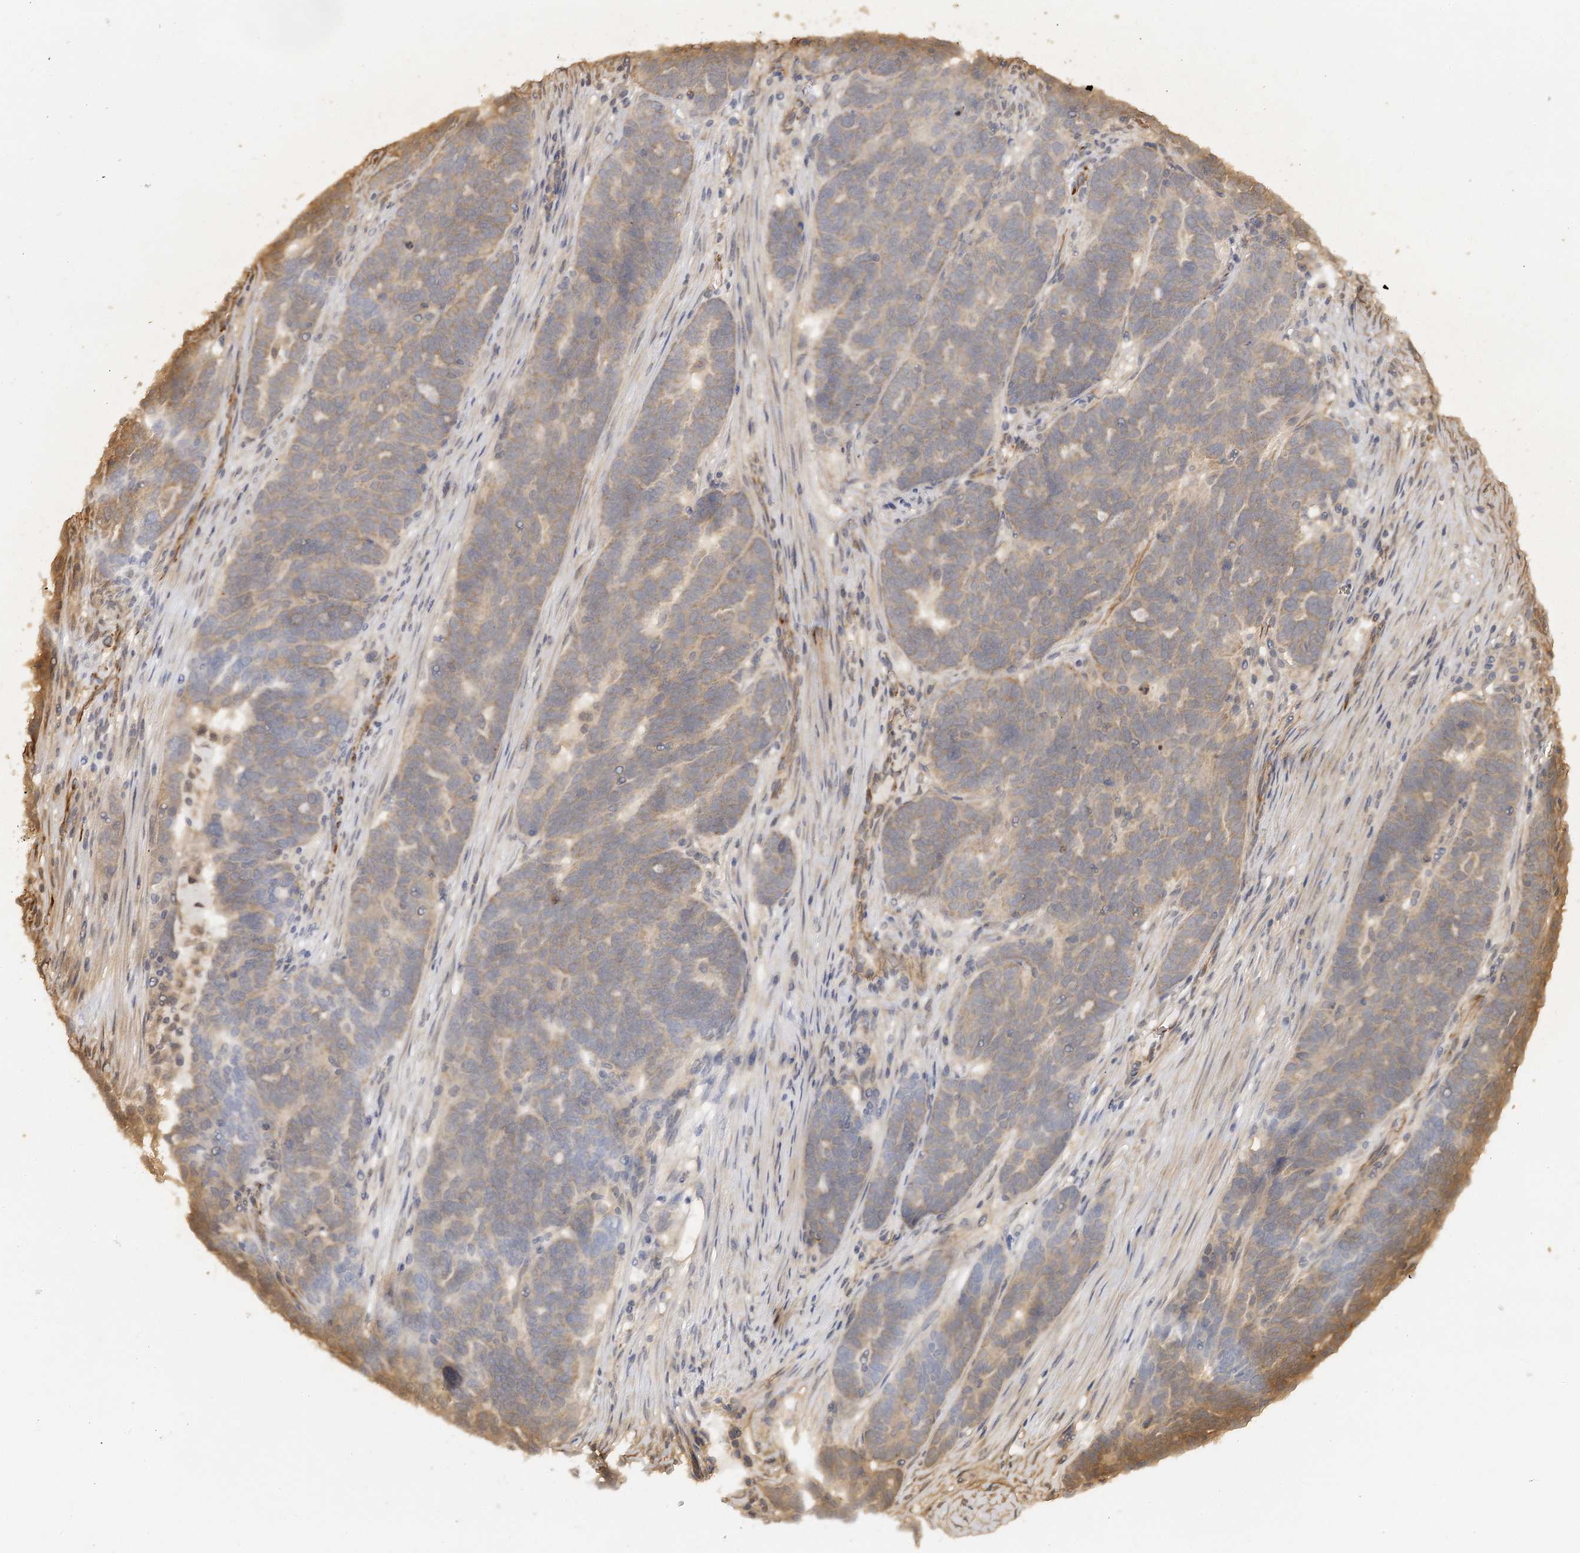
{"staining": {"intensity": "weak", "quantity": "25%-75%", "location": "cytoplasmic/membranous"}, "tissue": "ovarian cancer", "cell_type": "Tumor cells", "image_type": "cancer", "snomed": [{"axis": "morphology", "description": "Cystadenocarcinoma, serous, NOS"}, {"axis": "topography", "description": "Ovary"}], "caption": "Weak cytoplasmic/membranous positivity for a protein is appreciated in about 25%-75% of tumor cells of ovarian serous cystadenocarcinoma using IHC.", "gene": "NELL2", "patient": {"sex": "female", "age": 59}}